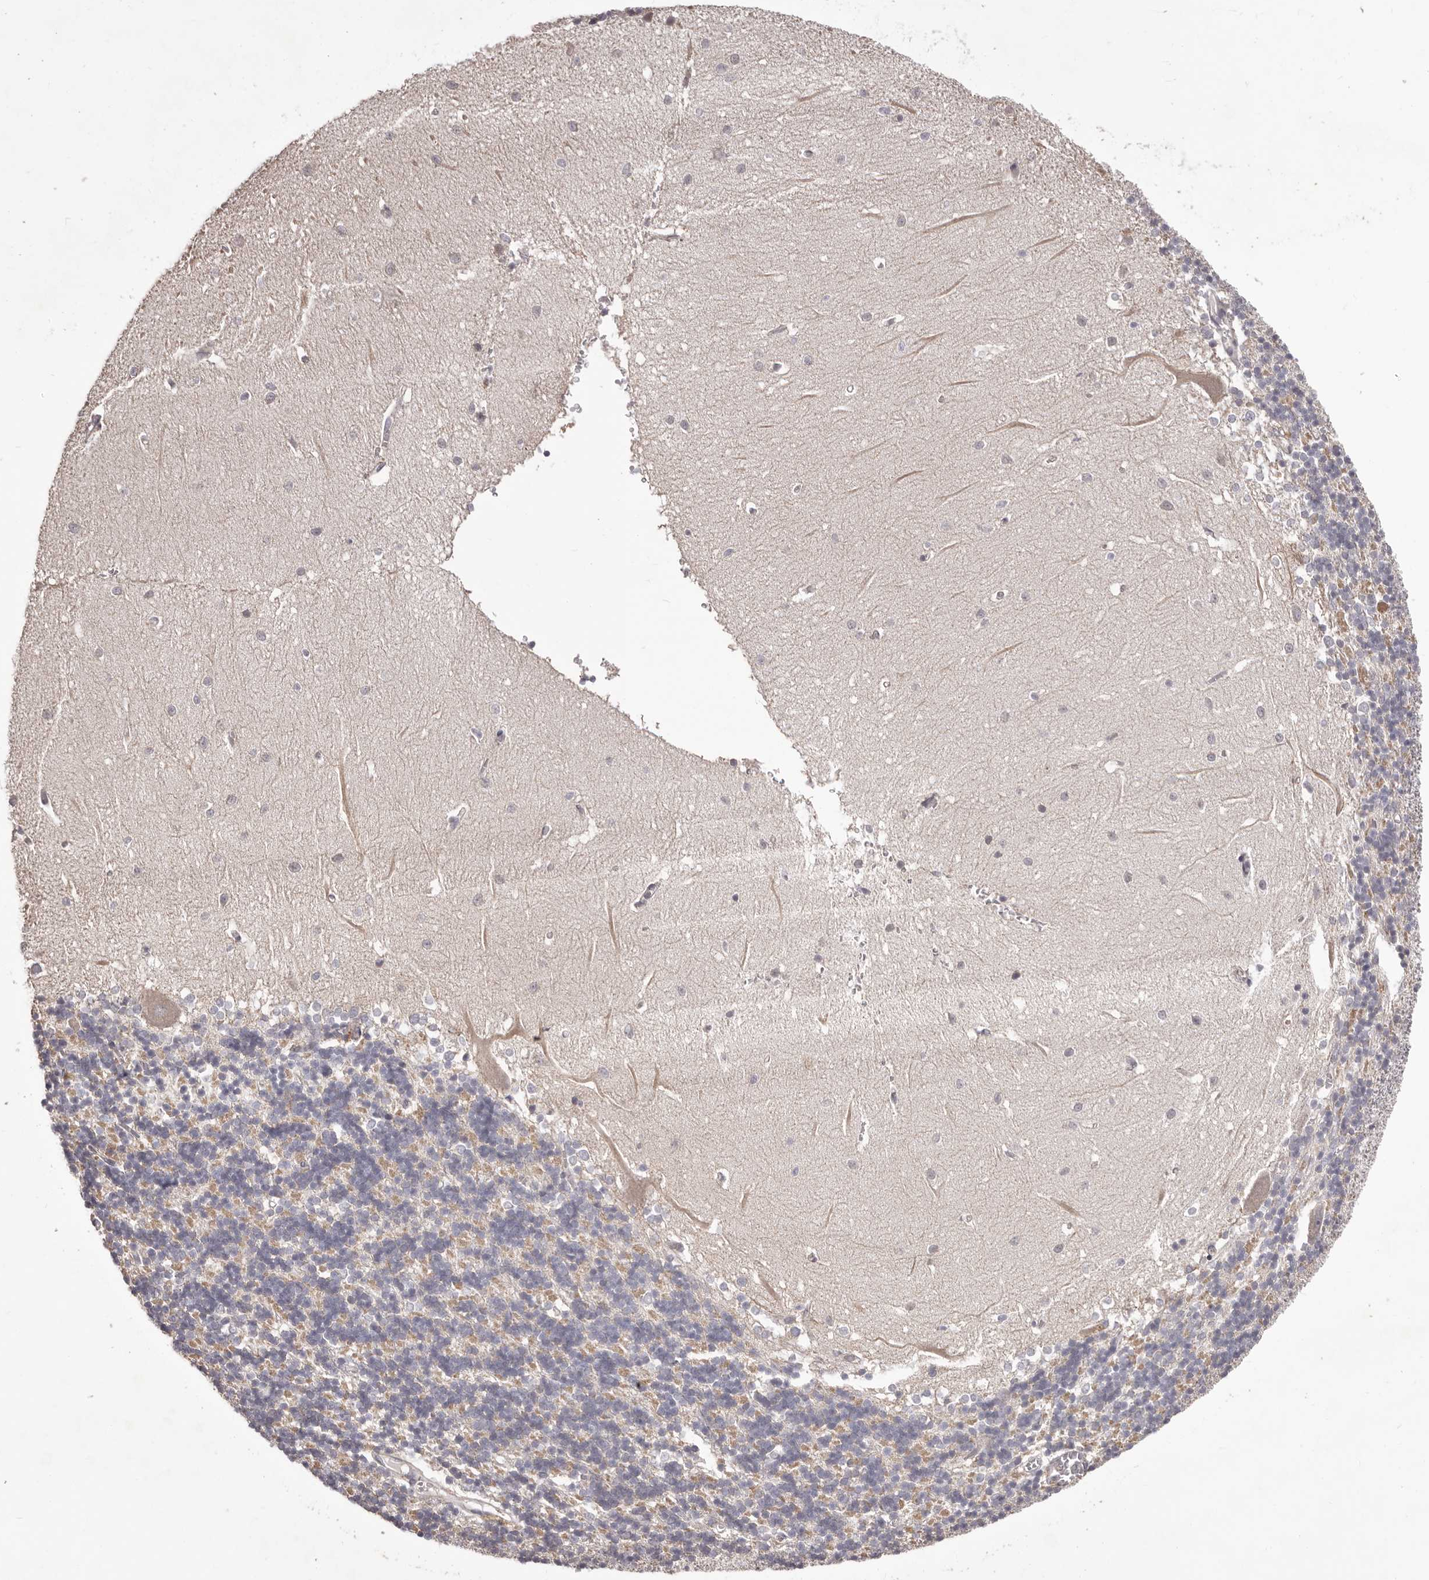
{"staining": {"intensity": "negative", "quantity": "none", "location": "none"}, "tissue": "cerebellum", "cell_type": "Cells in granular layer", "image_type": "normal", "snomed": [{"axis": "morphology", "description": "Normal tissue, NOS"}, {"axis": "topography", "description": "Cerebellum"}], "caption": "Cells in granular layer are negative for protein expression in normal human cerebellum. (Stains: DAB (3,3'-diaminobenzidine) immunohistochemistry (IHC) with hematoxylin counter stain, Microscopy: brightfield microscopy at high magnification).", "gene": "HRH1", "patient": {"sex": "male", "age": 37}}